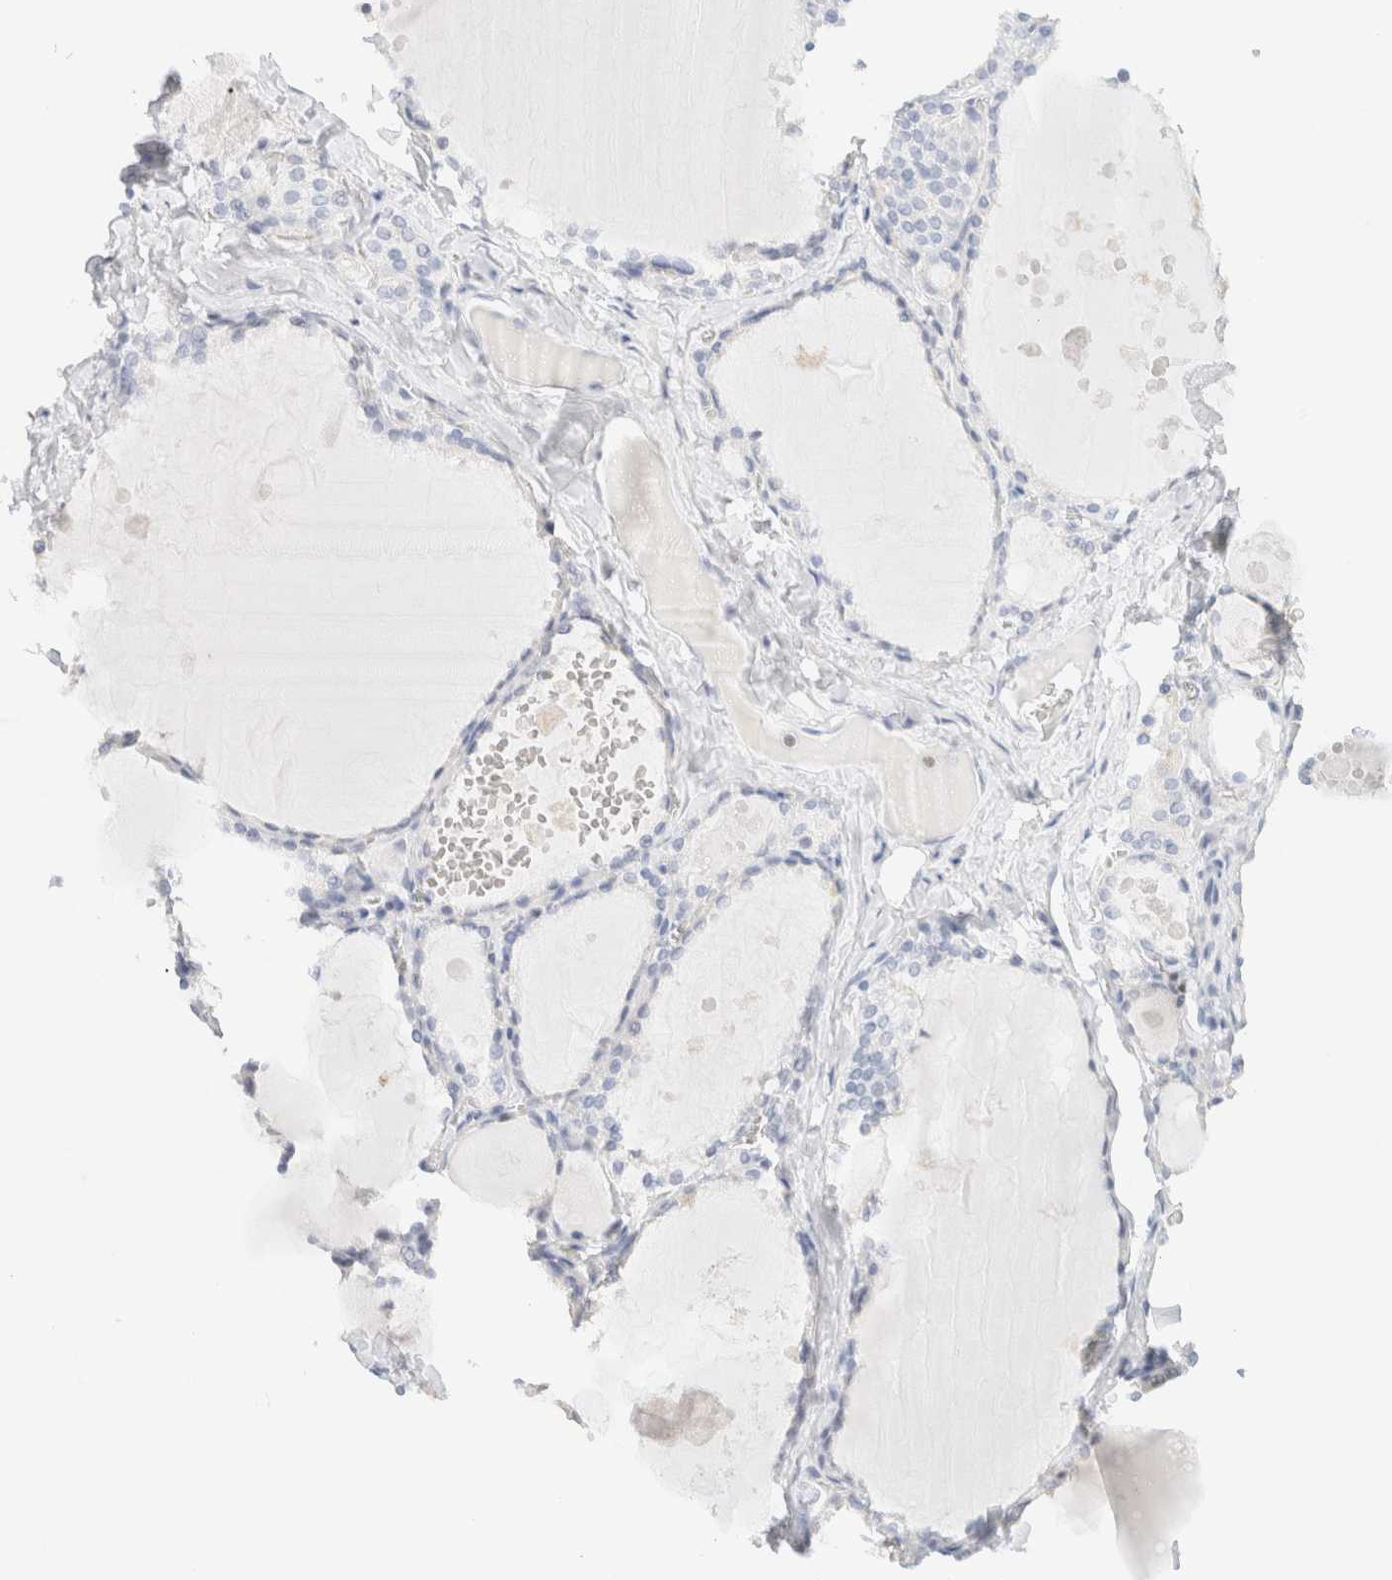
{"staining": {"intensity": "negative", "quantity": "none", "location": "none"}, "tissue": "thyroid gland", "cell_type": "Glandular cells", "image_type": "normal", "snomed": [{"axis": "morphology", "description": "Normal tissue, NOS"}, {"axis": "topography", "description": "Thyroid gland"}], "caption": "This micrograph is of normal thyroid gland stained with IHC to label a protein in brown with the nuclei are counter-stained blue. There is no expression in glandular cells. (Immunohistochemistry (ihc), brightfield microscopy, high magnification).", "gene": "IKZF3", "patient": {"sex": "male", "age": 56}}